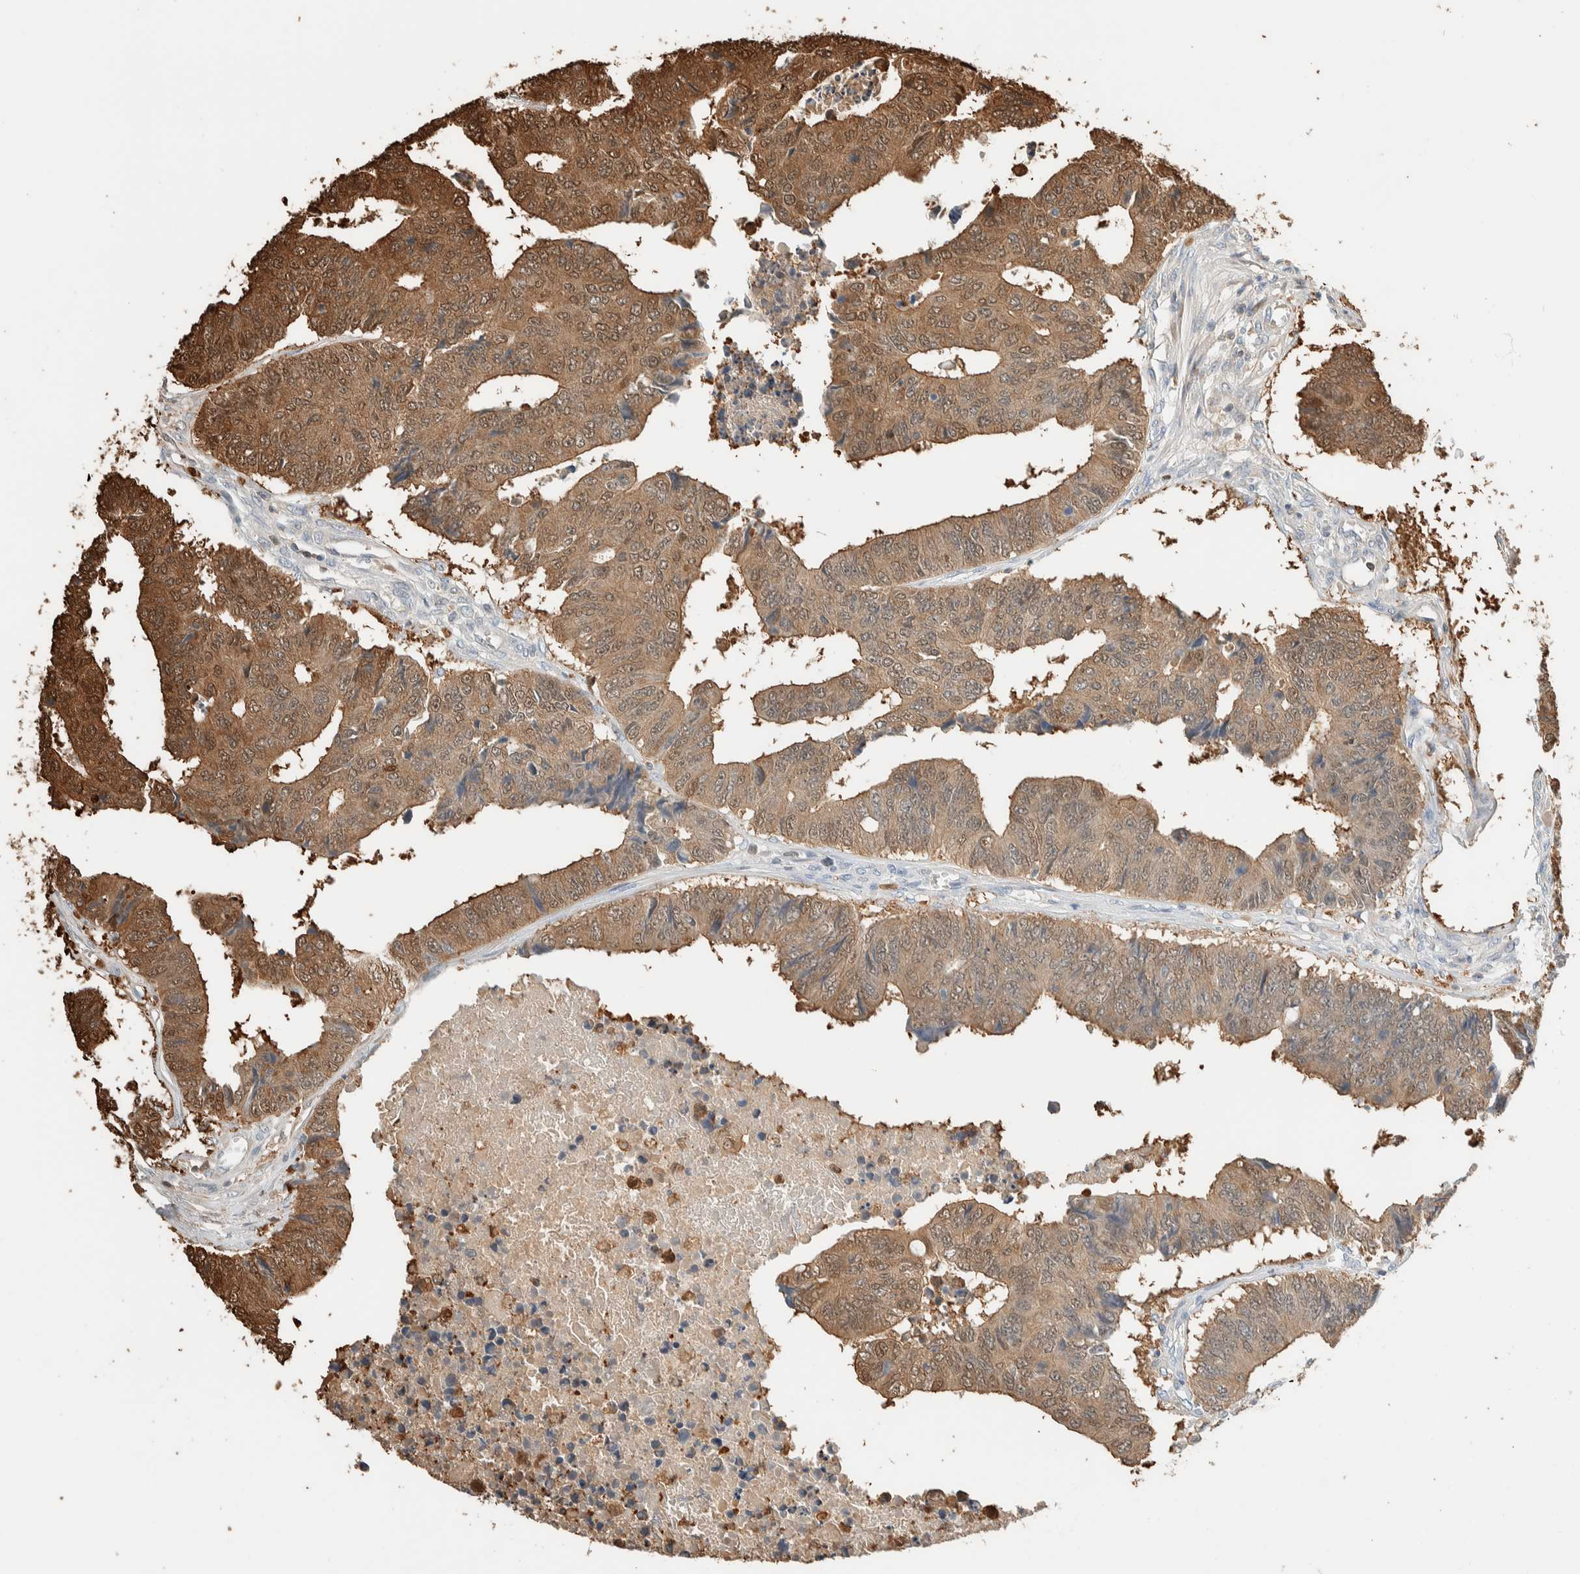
{"staining": {"intensity": "moderate", "quantity": ">75%", "location": "cytoplasmic/membranous,nuclear"}, "tissue": "colorectal cancer", "cell_type": "Tumor cells", "image_type": "cancer", "snomed": [{"axis": "morphology", "description": "Adenocarcinoma, NOS"}, {"axis": "topography", "description": "Rectum"}], "caption": "DAB immunohistochemical staining of human adenocarcinoma (colorectal) exhibits moderate cytoplasmic/membranous and nuclear protein expression in approximately >75% of tumor cells.", "gene": "SETD4", "patient": {"sex": "male", "age": 84}}